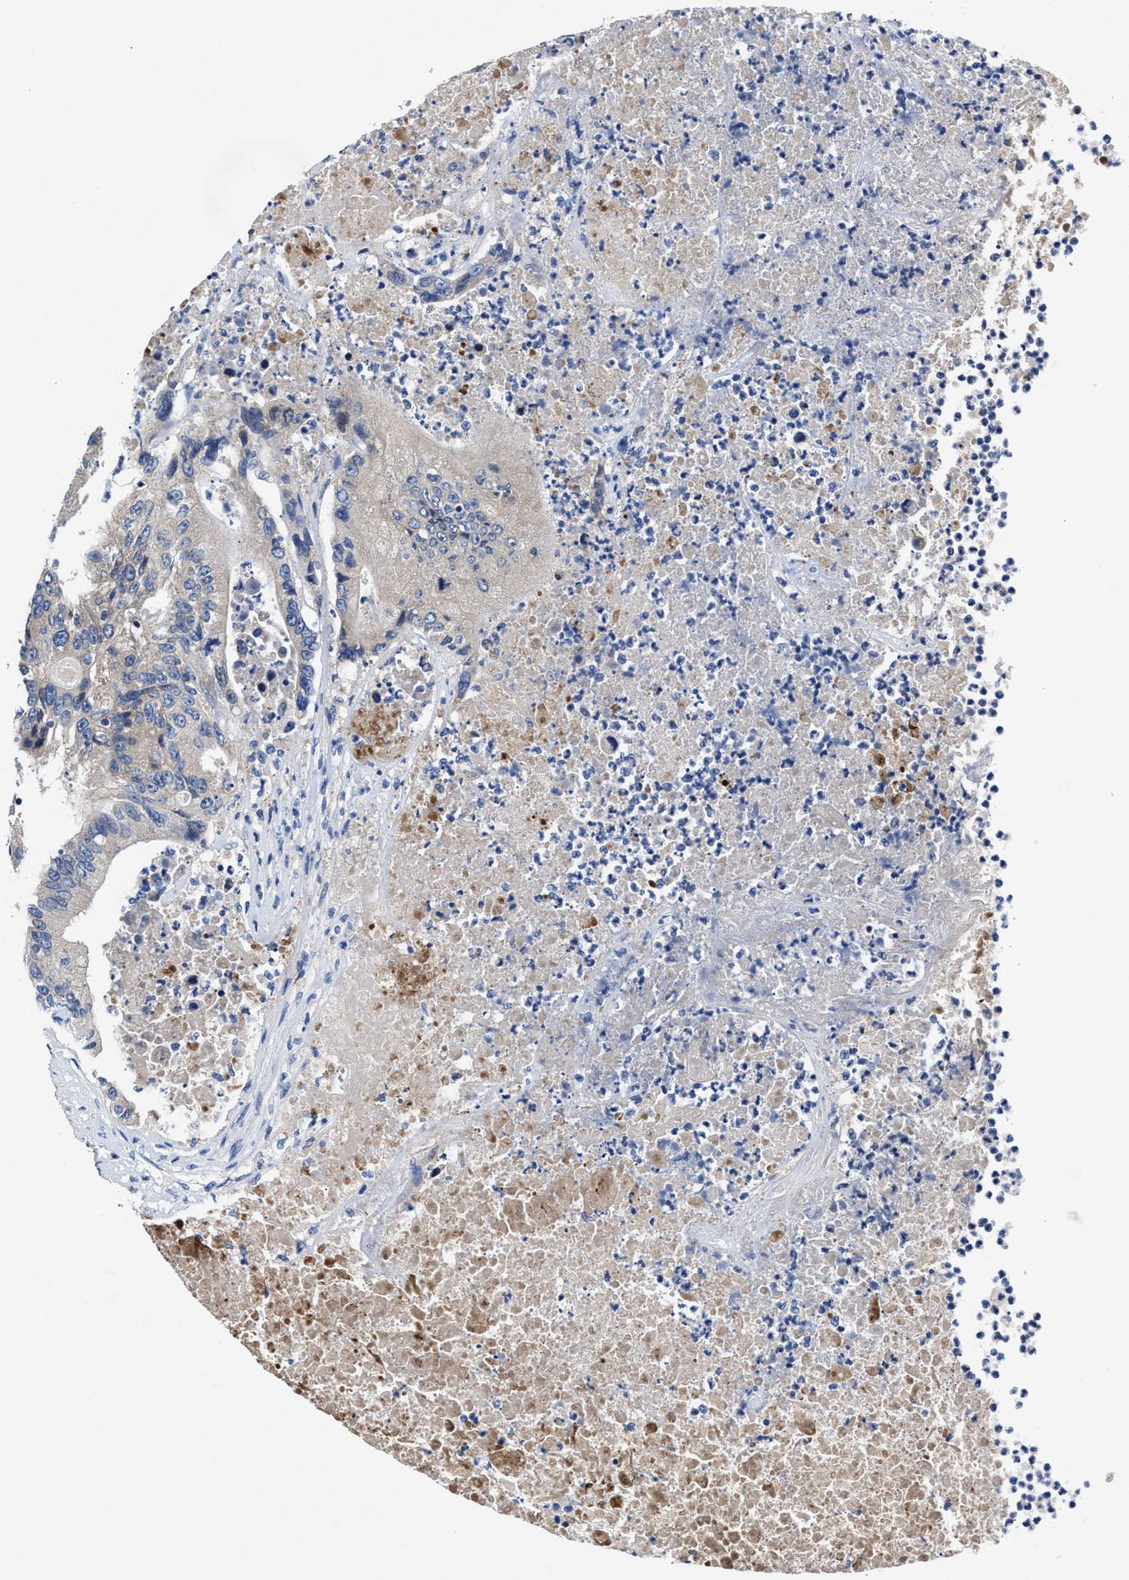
{"staining": {"intensity": "weak", "quantity": "<25%", "location": "cytoplasmic/membranous"}, "tissue": "colorectal cancer", "cell_type": "Tumor cells", "image_type": "cancer", "snomed": [{"axis": "morphology", "description": "Adenocarcinoma, NOS"}, {"axis": "topography", "description": "Colon"}], "caption": "Histopathology image shows no significant protein positivity in tumor cells of colorectal cancer. (Stains: DAB immunohistochemistry (IHC) with hematoxylin counter stain, Microscopy: brightfield microscopy at high magnification).", "gene": "DHRS13", "patient": {"sex": "female", "age": 77}}